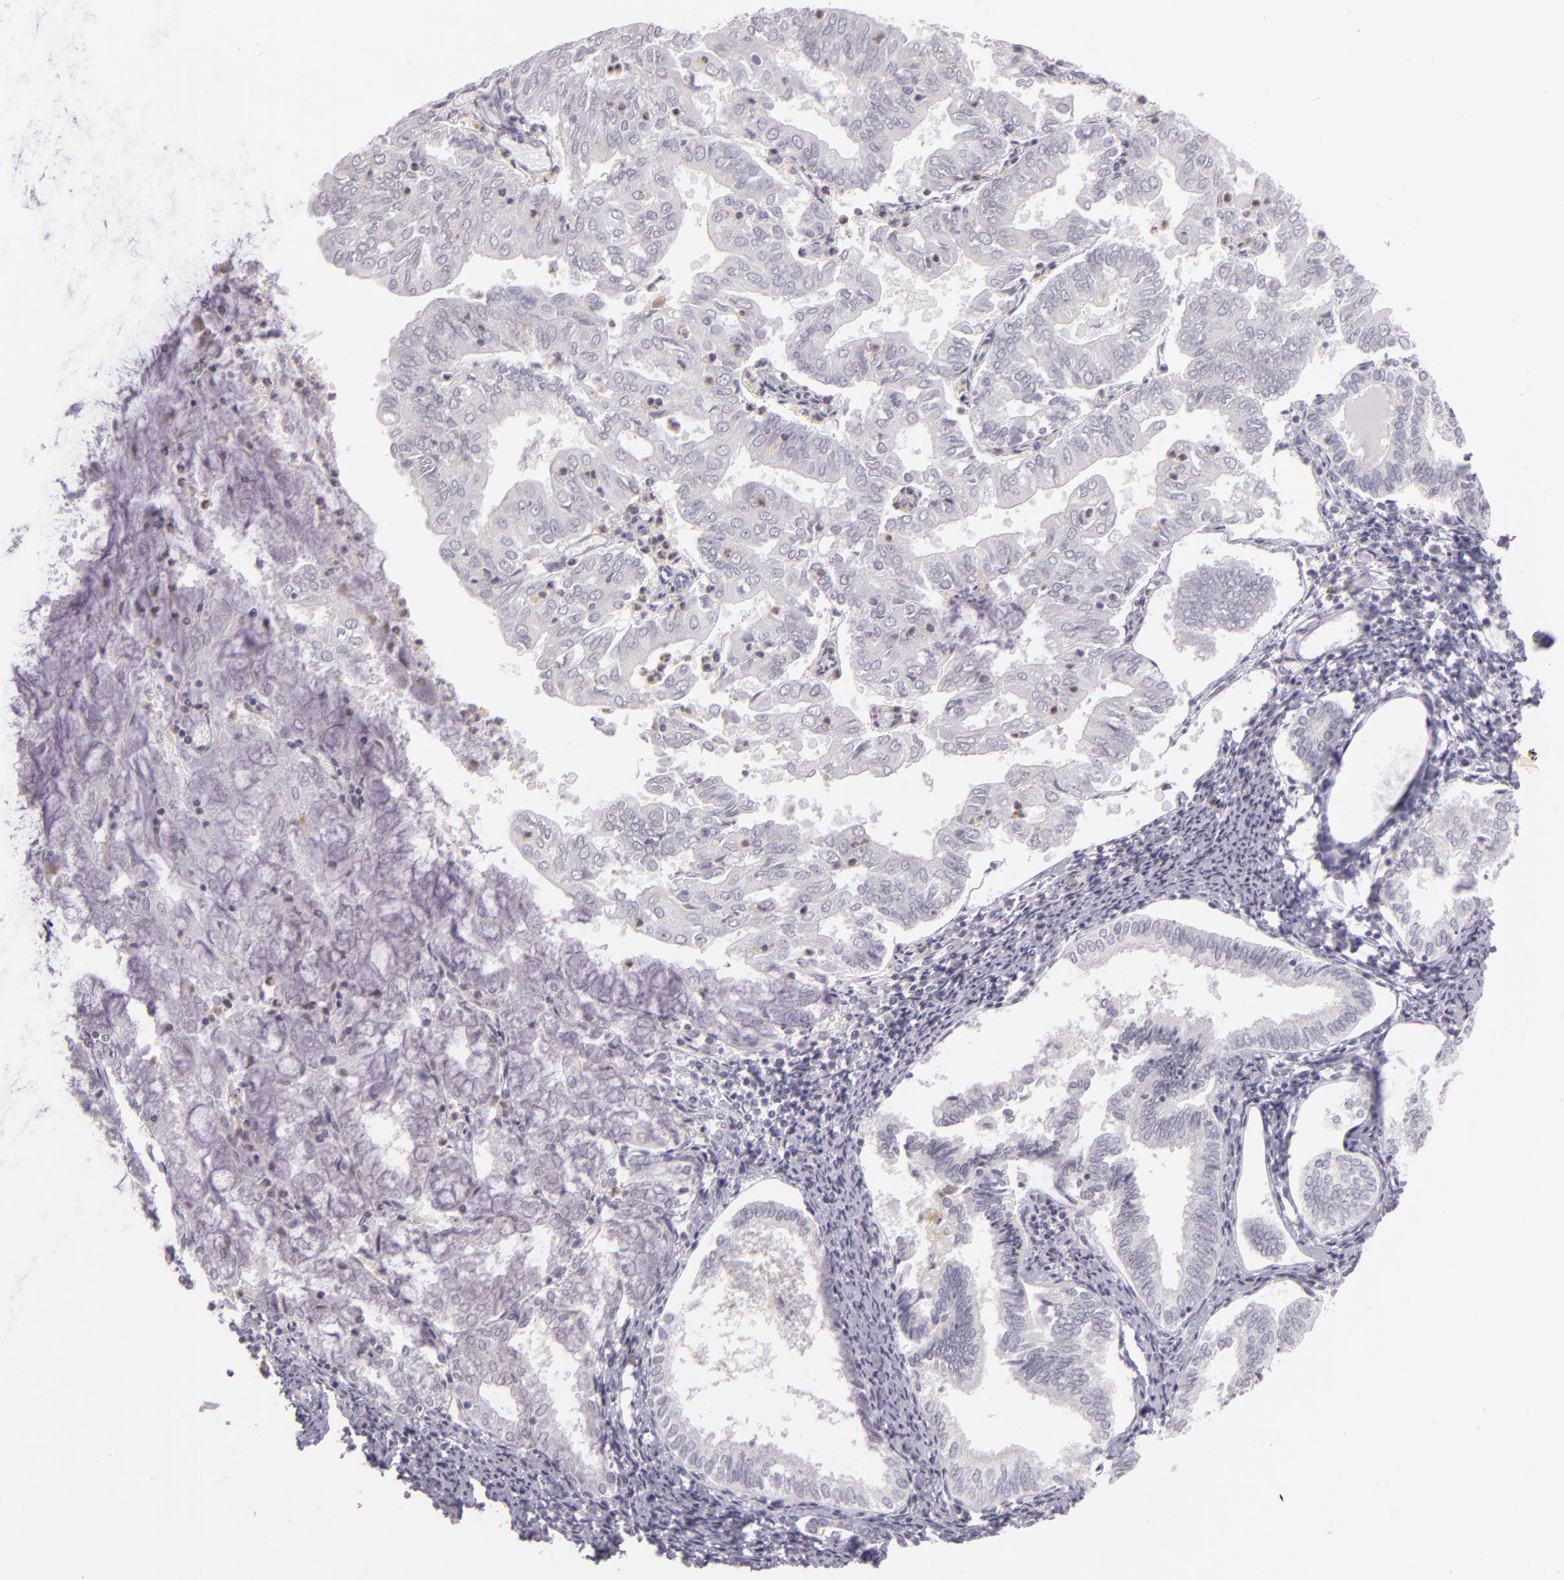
{"staining": {"intensity": "negative", "quantity": "none", "location": "none"}, "tissue": "endometrial cancer", "cell_type": "Tumor cells", "image_type": "cancer", "snomed": [{"axis": "morphology", "description": "Adenocarcinoma, NOS"}, {"axis": "topography", "description": "Endometrium"}], "caption": "This is an immunohistochemistry micrograph of human endometrial adenocarcinoma. There is no expression in tumor cells.", "gene": "CBS", "patient": {"sex": "female", "age": 79}}